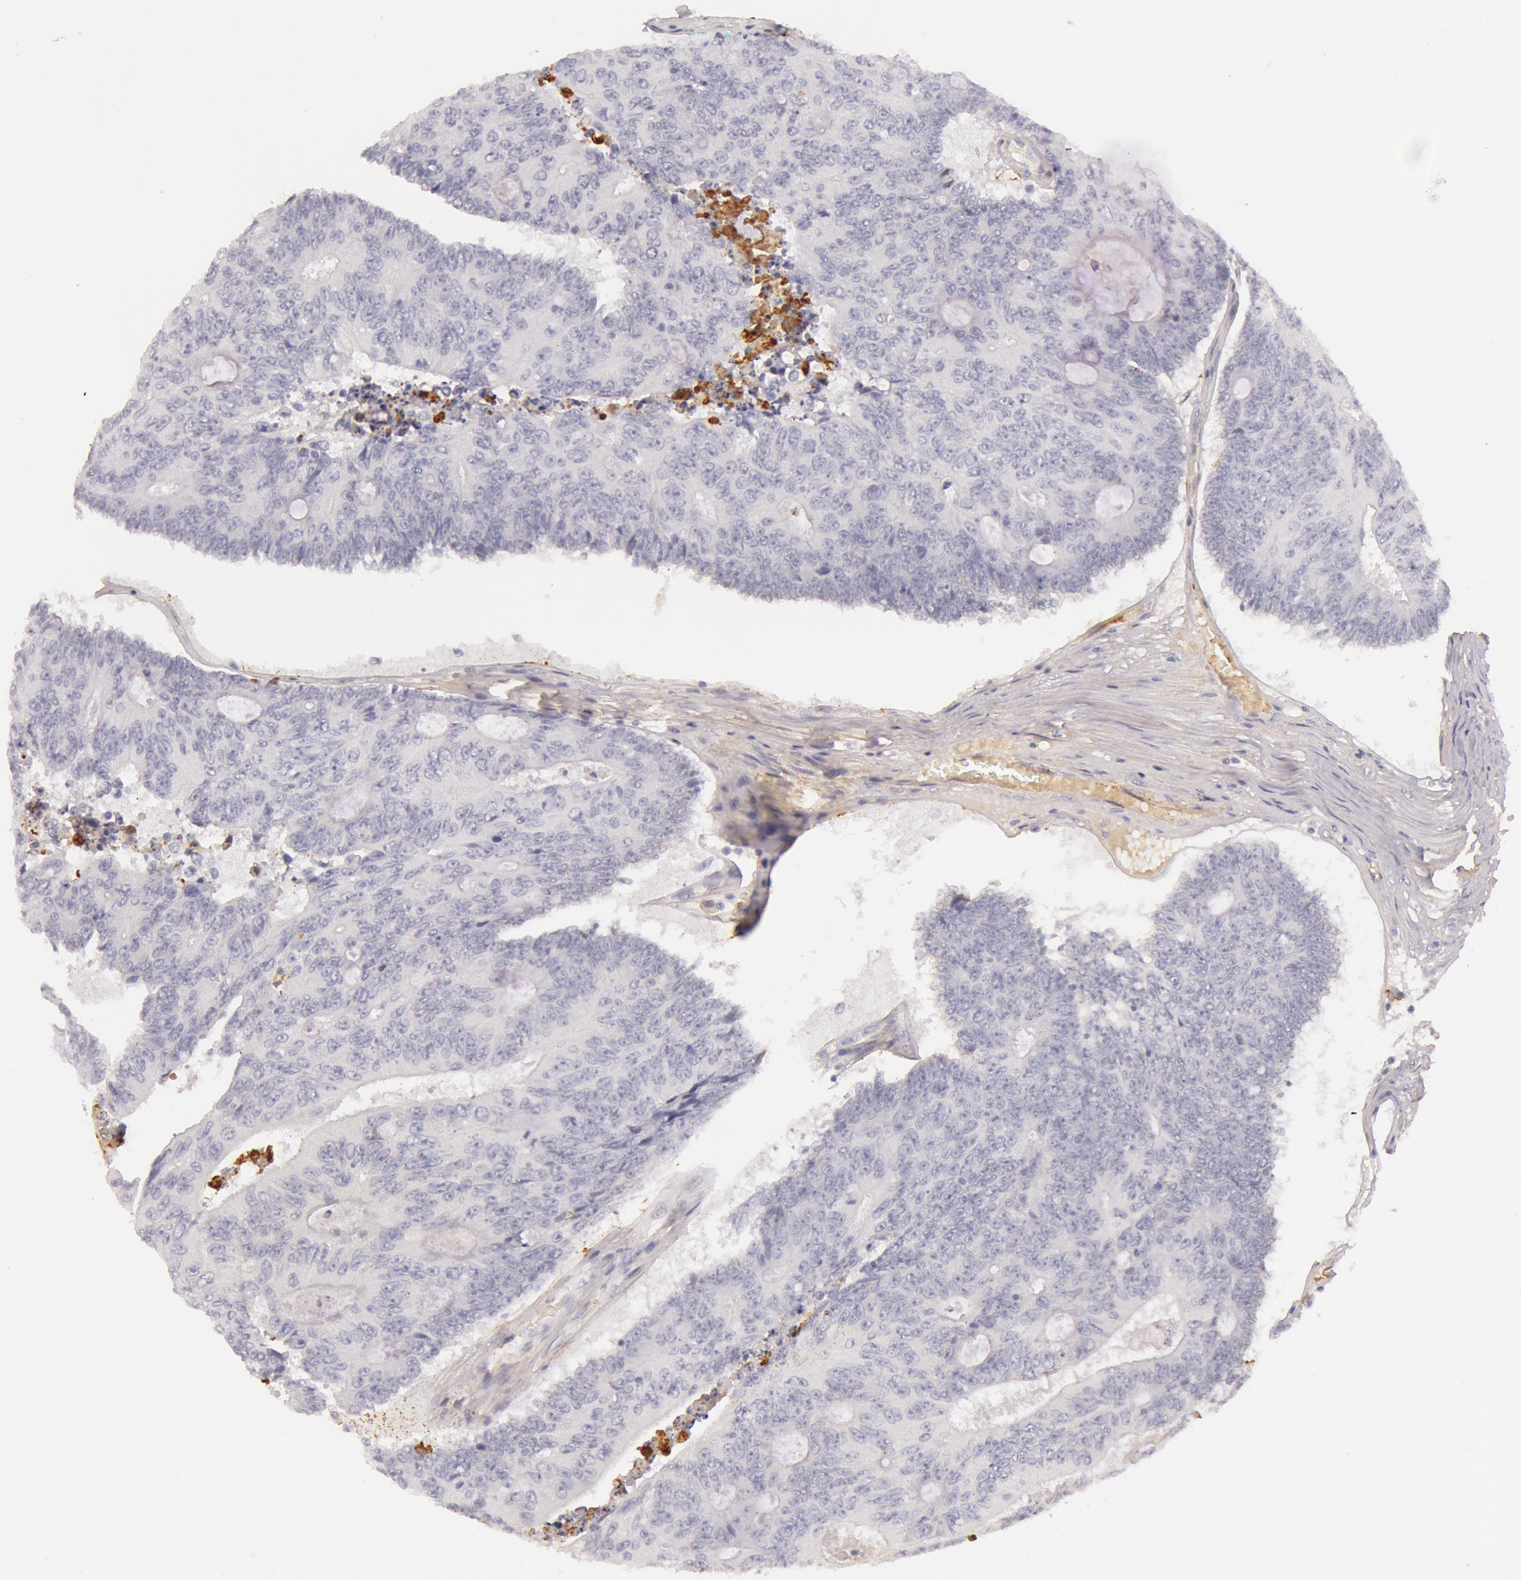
{"staining": {"intensity": "negative", "quantity": "none", "location": "none"}, "tissue": "colorectal cancer", "cell_type": "Tumor cells", "image_type": "cancer", "snomed": [{"axis": "morphology", "description": "Adenocarcinoma, NOS"}, {"axis": "topography", "description": "Colon"}], "caption": "This is an immunohistochemistry (IHC) histopathology image of human colorectal cancer. There is no expression in tumor cells.", "gene": "C4BPA", "patient": {"sex": "male", "age": 65}}